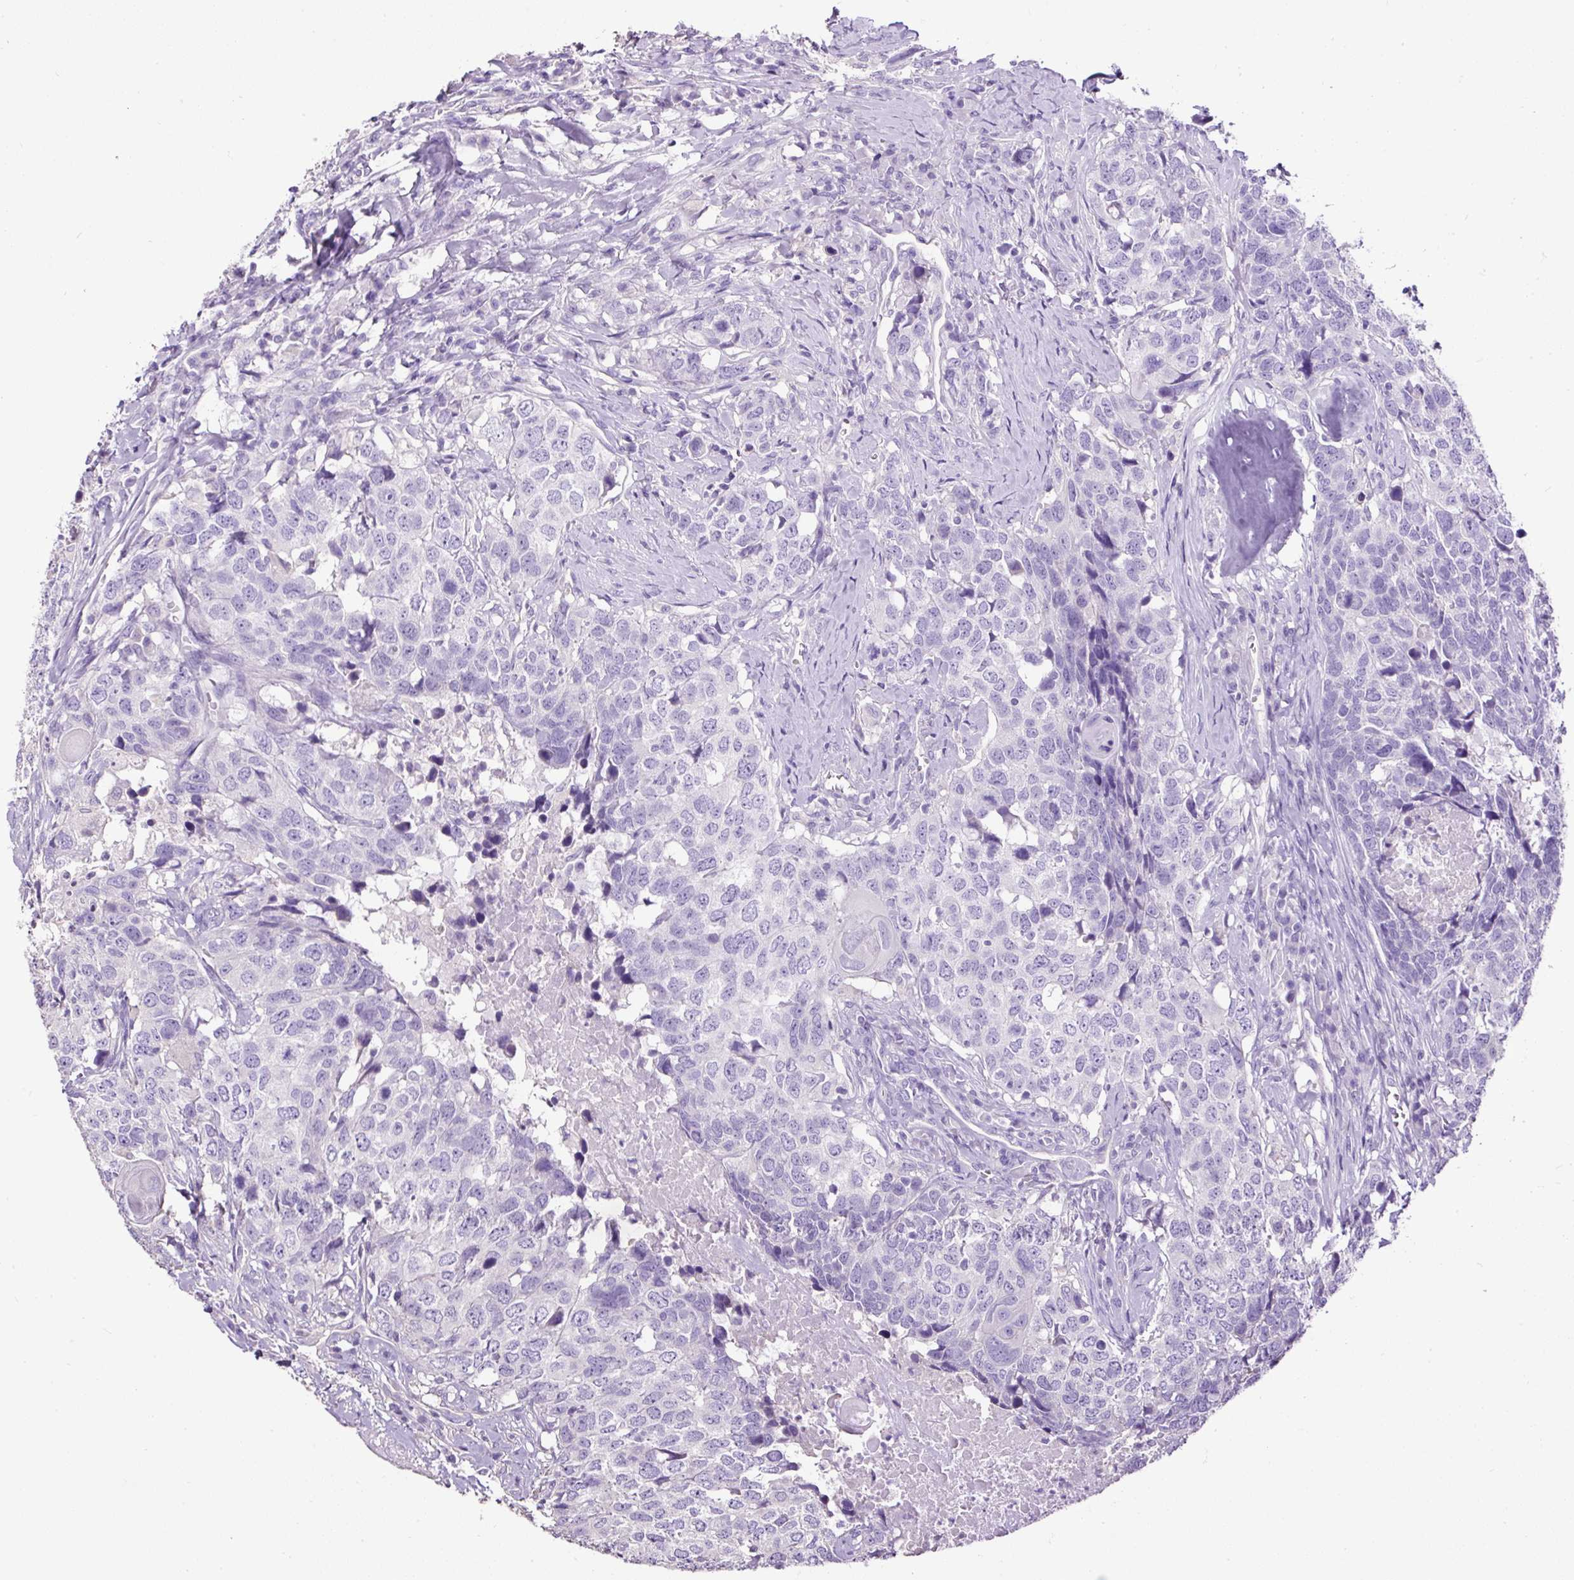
{"staining": {"intensity": "negative", "quantity": "none", "location": "none"}, "tissue": "head and neck cancer", "cell_type": "Tumor cells", "image_type": "cancer", "snomed": [{"axis": "morphology", "description": "Normal tissue, NOS"}, {"axis": "morphology", "description": "Squamous cell carcinoma, NOS"}, {"axis": "topography", "description": "Skeletal muscle"}, {"axis": "topography", "description": "Vascular tissue"}, {"axis": "topography", "description": "Peripheral nerve tissue"}, {"axis": "topography", "description": "Head-Neck"}], "caption": "A histopathology image of human head and neck cancer (squamous cell carcinoma) is negative for staining in tumor cells.", "gene": "PDIA2", "patient": {"sex": "male", "age": 66}}